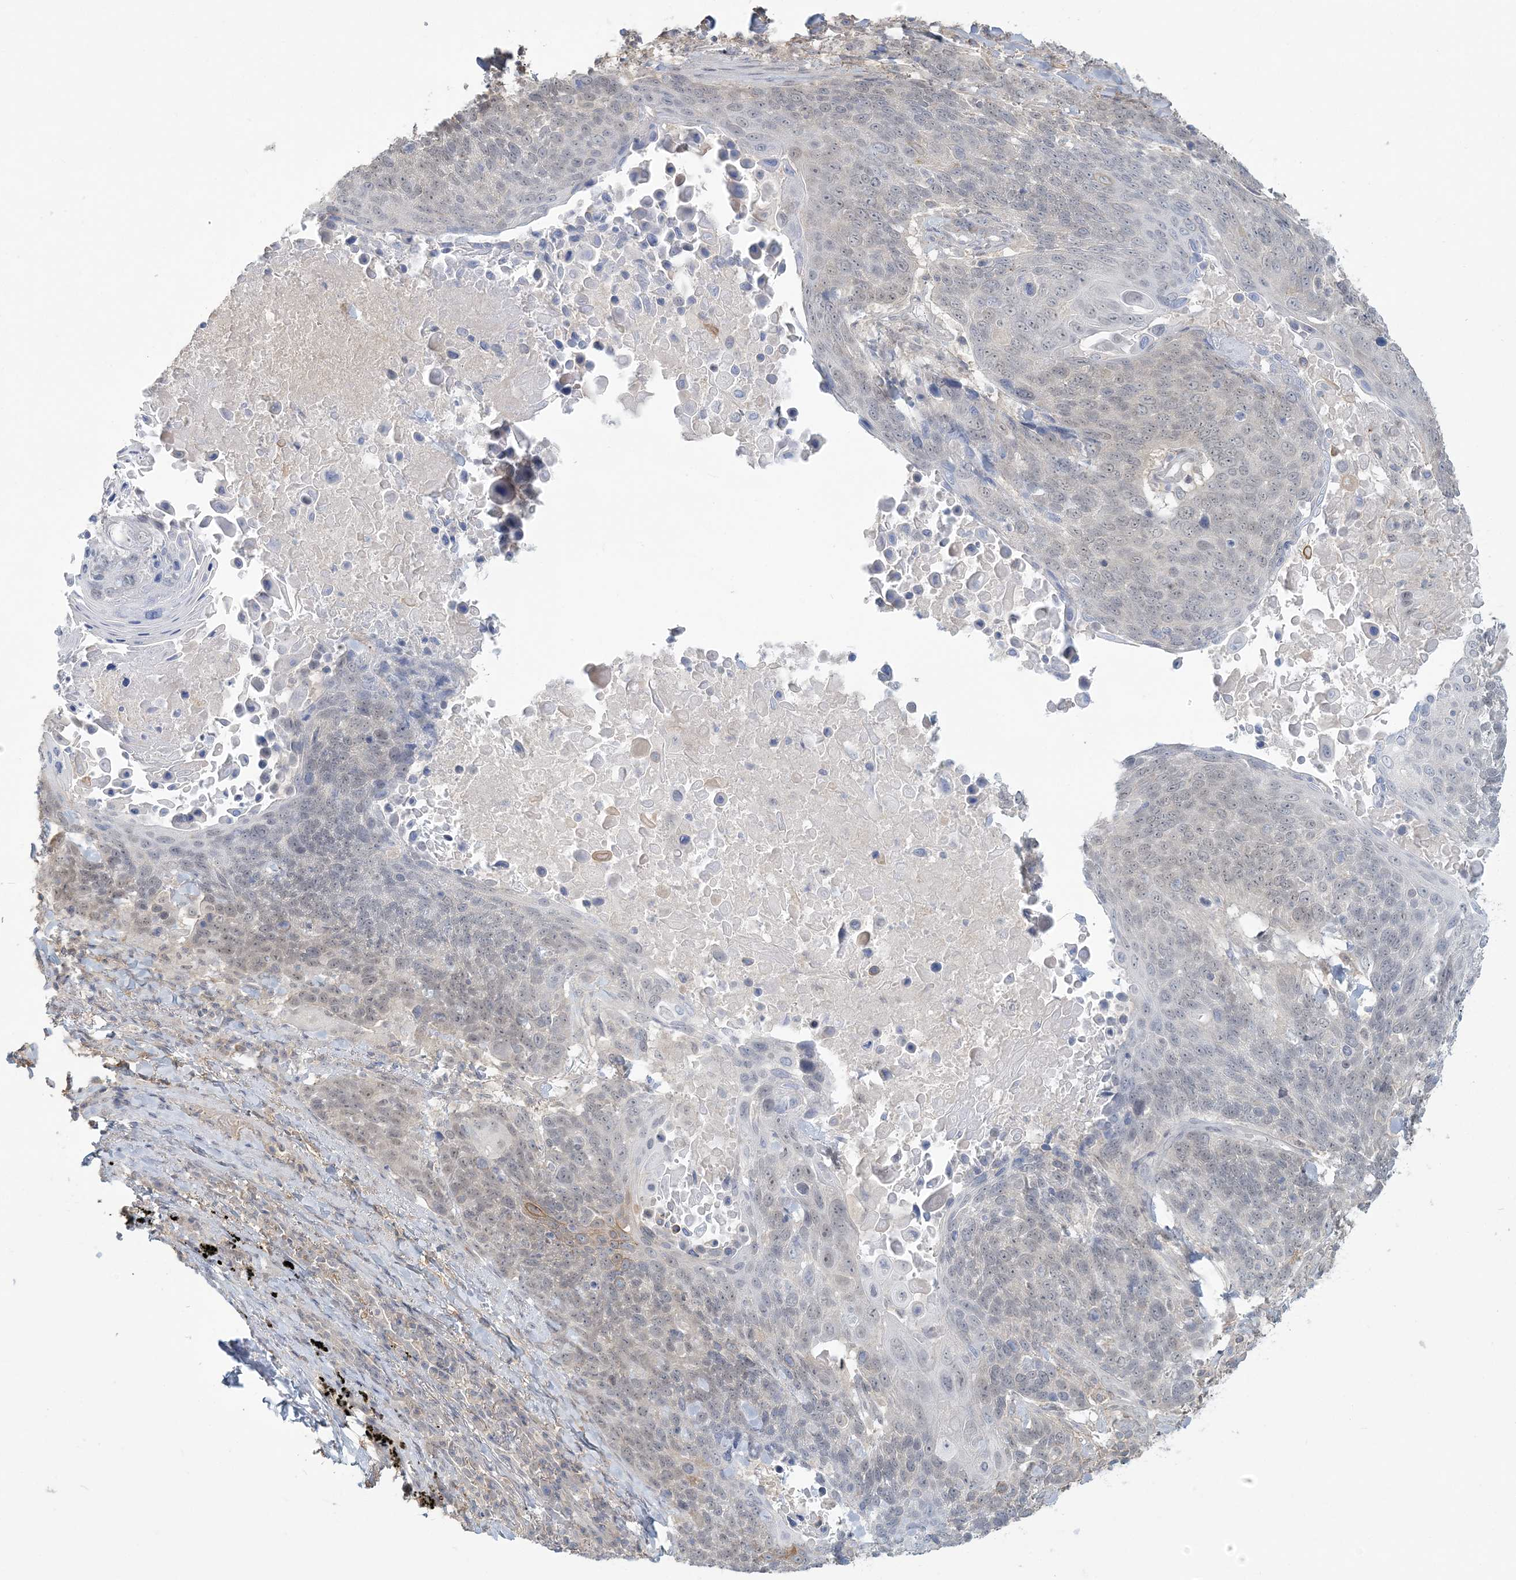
{"staining": {"intensity": "moderate", "quantity": "<25%", "location": "cytoplasmic/membranous"}, "tissue": "lung cancer", "cell_type": "Tumor cells", "image_type": "cancer", "snomed": [{"axis": "morphology", "description": "Squamous cell carcinoma, NOS"}, {"axis": "topography", "description": "Lung"}], "caption": "This is an image of IHC staining of lung cancer, which shows moderate staining in the cytoplasmic/membranous of tumor cells.", "gene": "ANKS1A", "patient": {"sex": "male", "age": 66}}